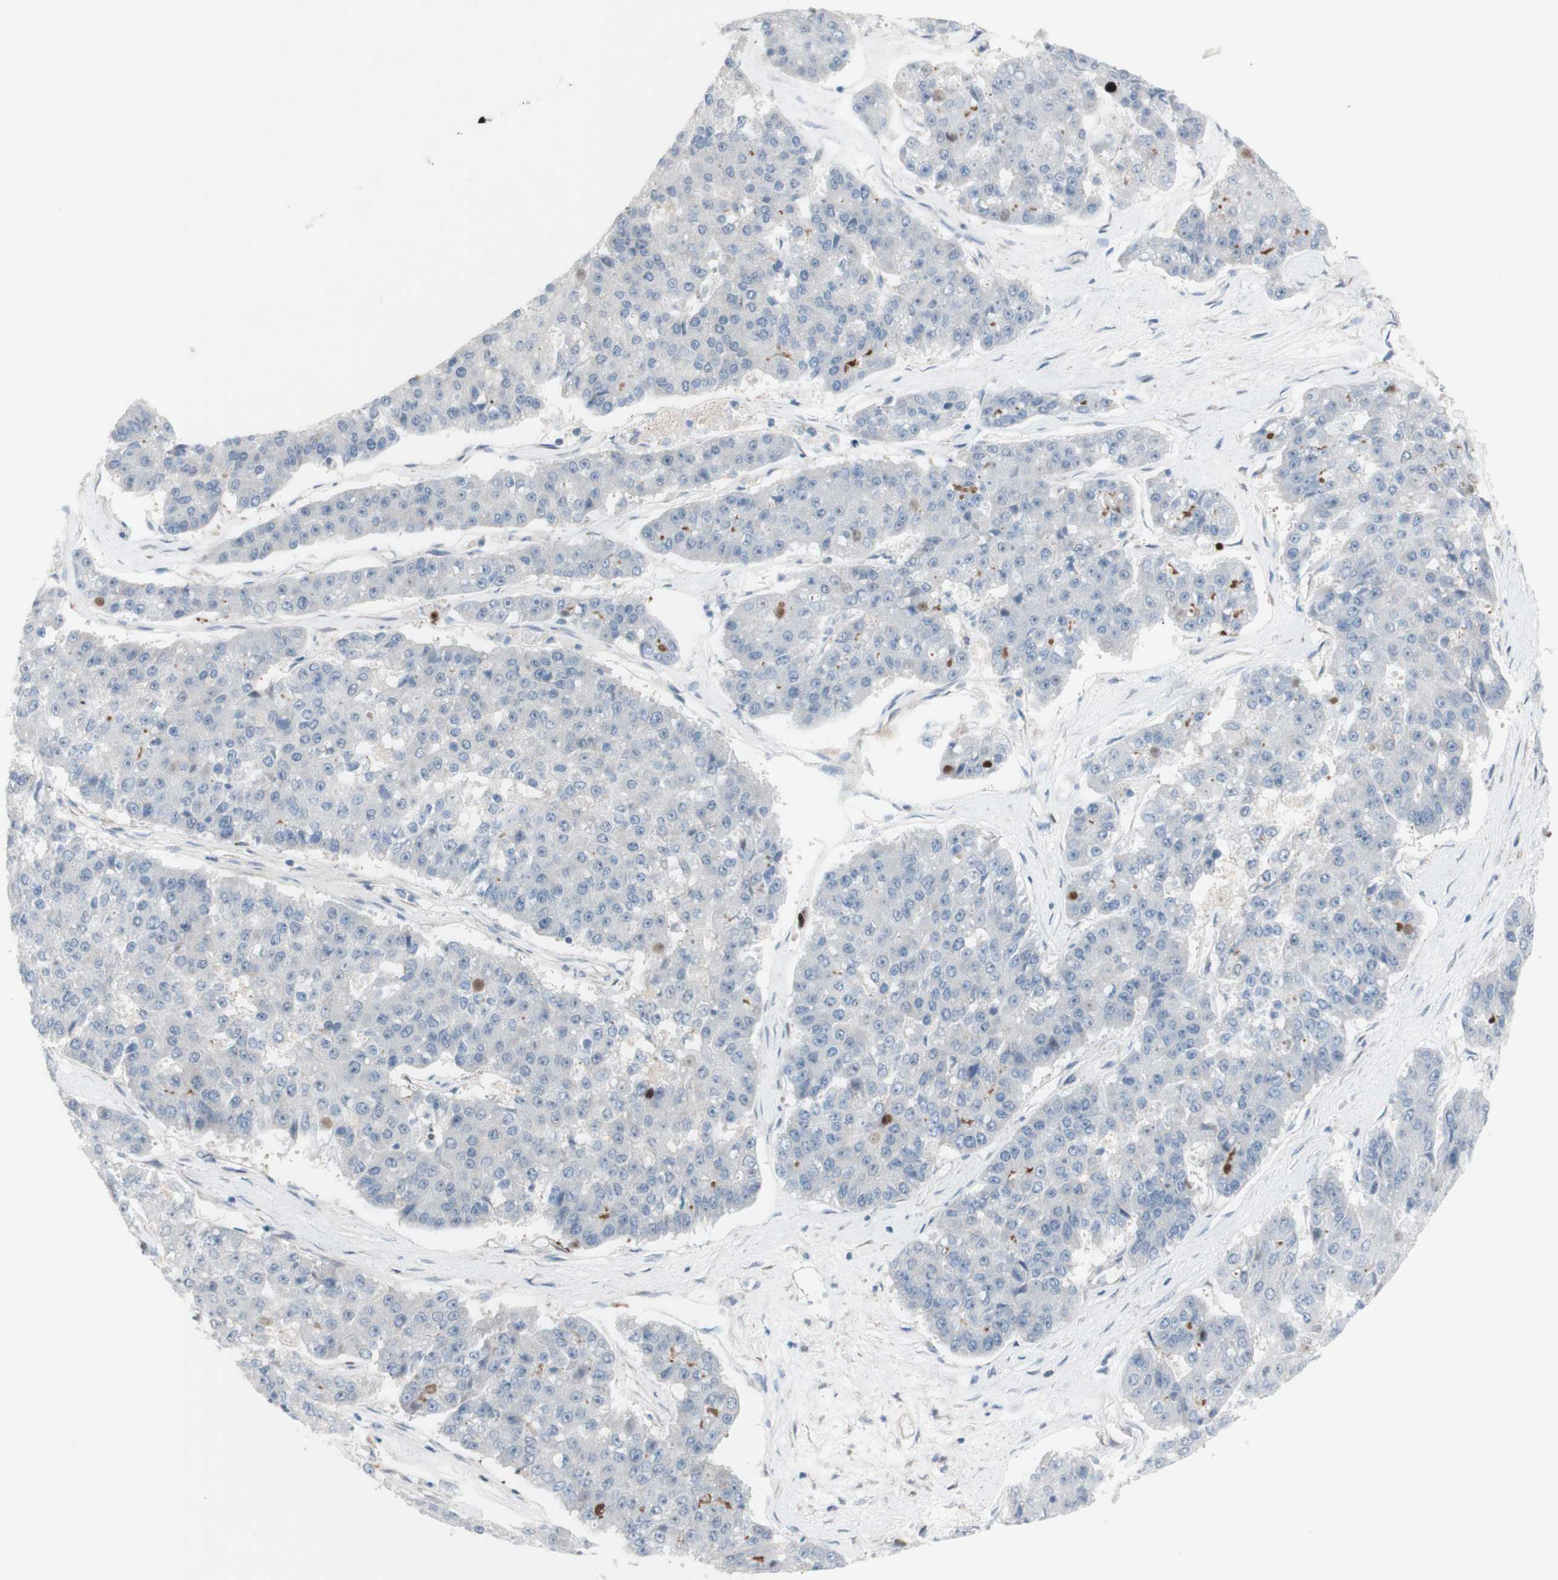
{"staining": {"intensity": "negative", "quantity": "none", "location": "none"}, "tissue": "pancreatic cancer", "cell_type": "Tumor cells", "image_type": "cancer", "snomed": [{"axis": "morphology", "description": "Adenocarcinoma, NOS"}, {"axis": "topography", "description": "Pancreas"}], "caption": "Immunohistochemical staining of human pancreatic cancer (adenocarcinoma) displays no significant expression in tumor cells.", "gene": "PHTF2", "patient": {"sex": "male", "age": 50}}